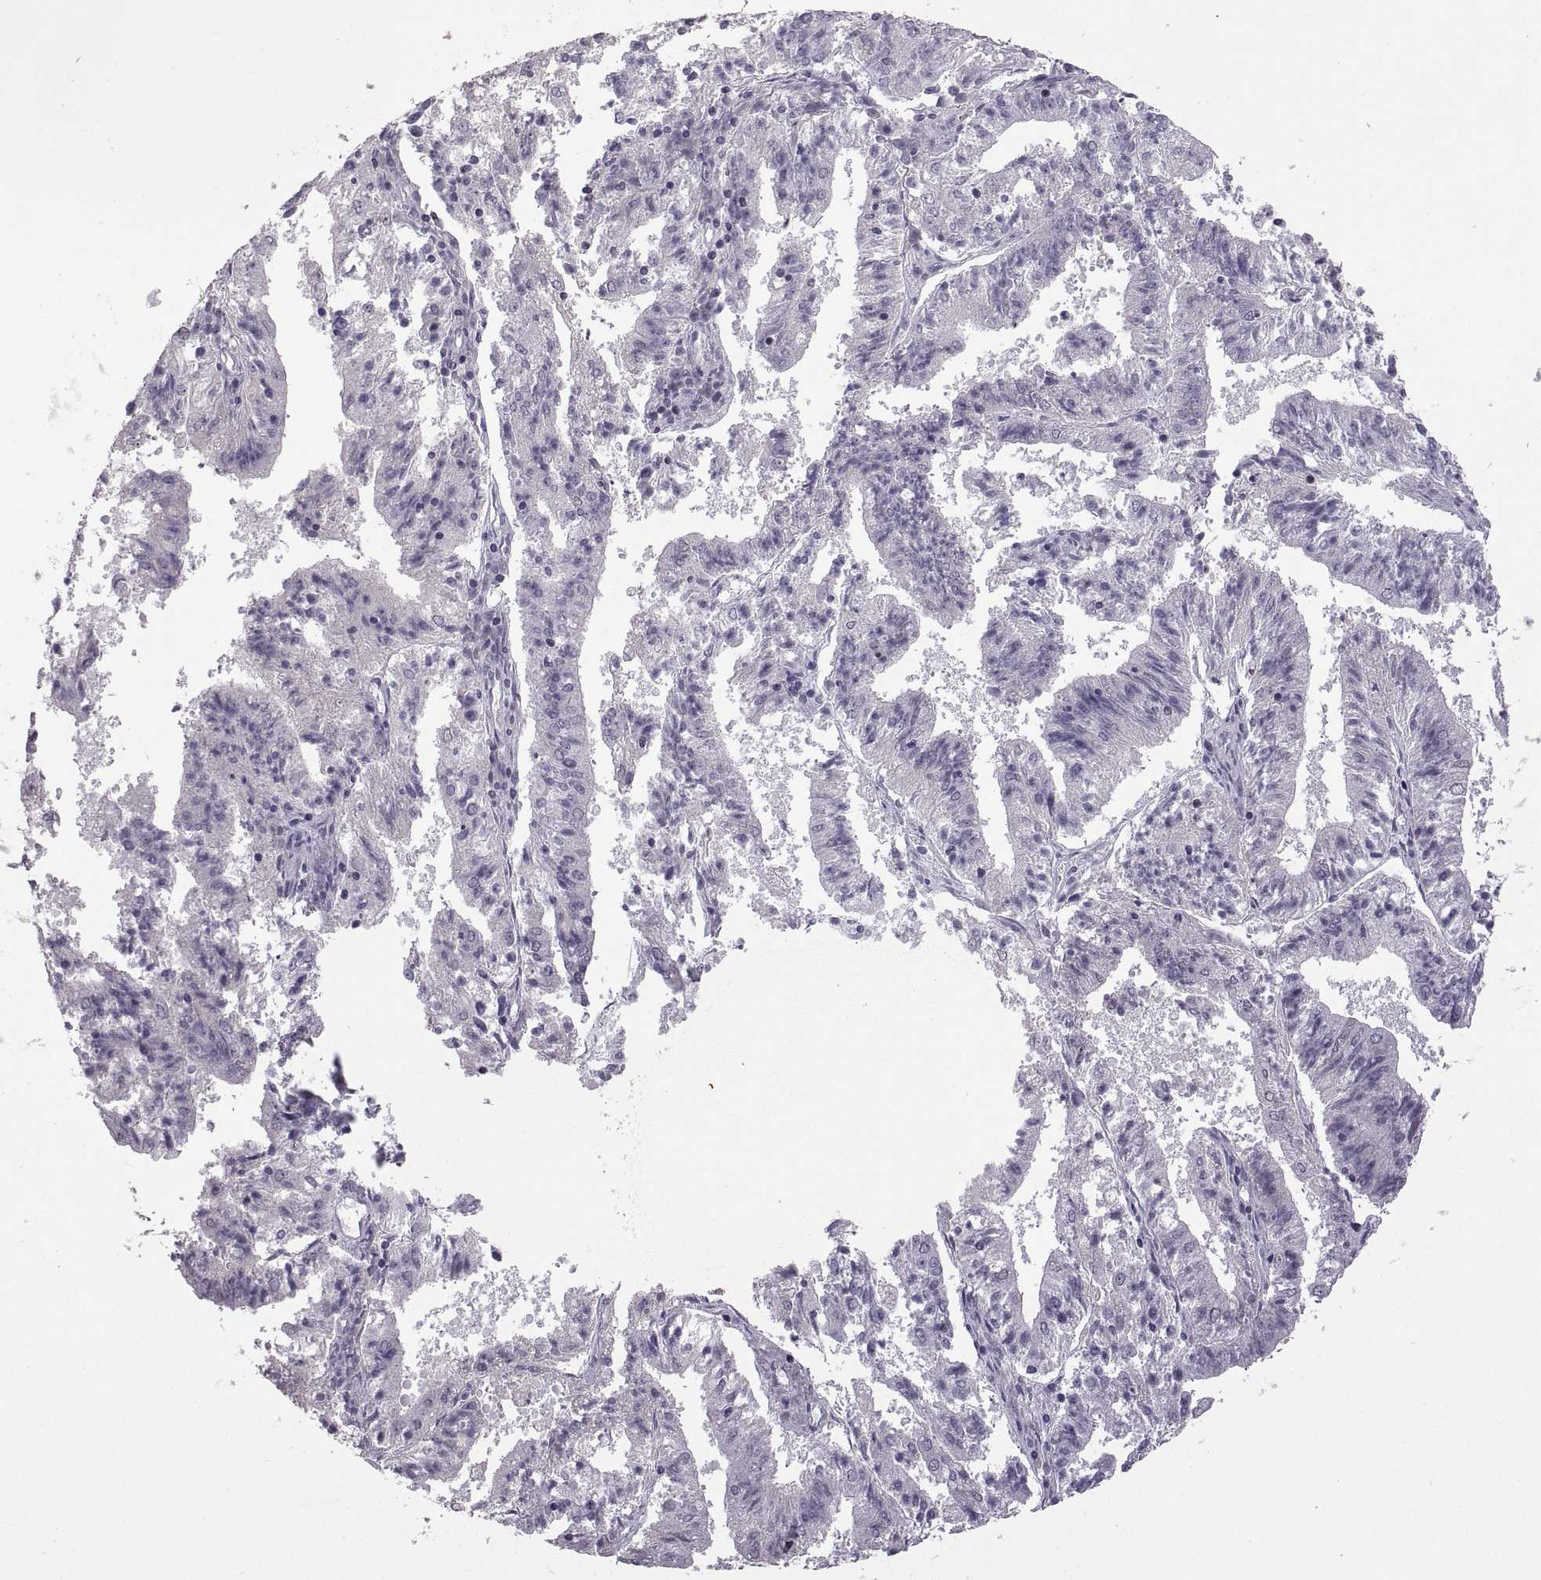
{"staining": {"intensity": "negative", "quantity": "none", "location": "none"}, "tissue": "endometrial cancer", "cell_type": "Tumor cells", "image_type": "cancer", "snomed": [{"axis": "morphology", "description": "Adenocarcinoma, NOS"}, {"axis": "topography", "description": "Endometrium"}], "caption": "This photomicrograph is of adenocarcinoma (endometrial) stained with immunohistochemistry (IHC) to label a protein in brown with the nuclei are counter-stained blue. There is no positivity in tumor cells.", "gene": "NEK2", "patient": {"sex": "female", "age": 82}}